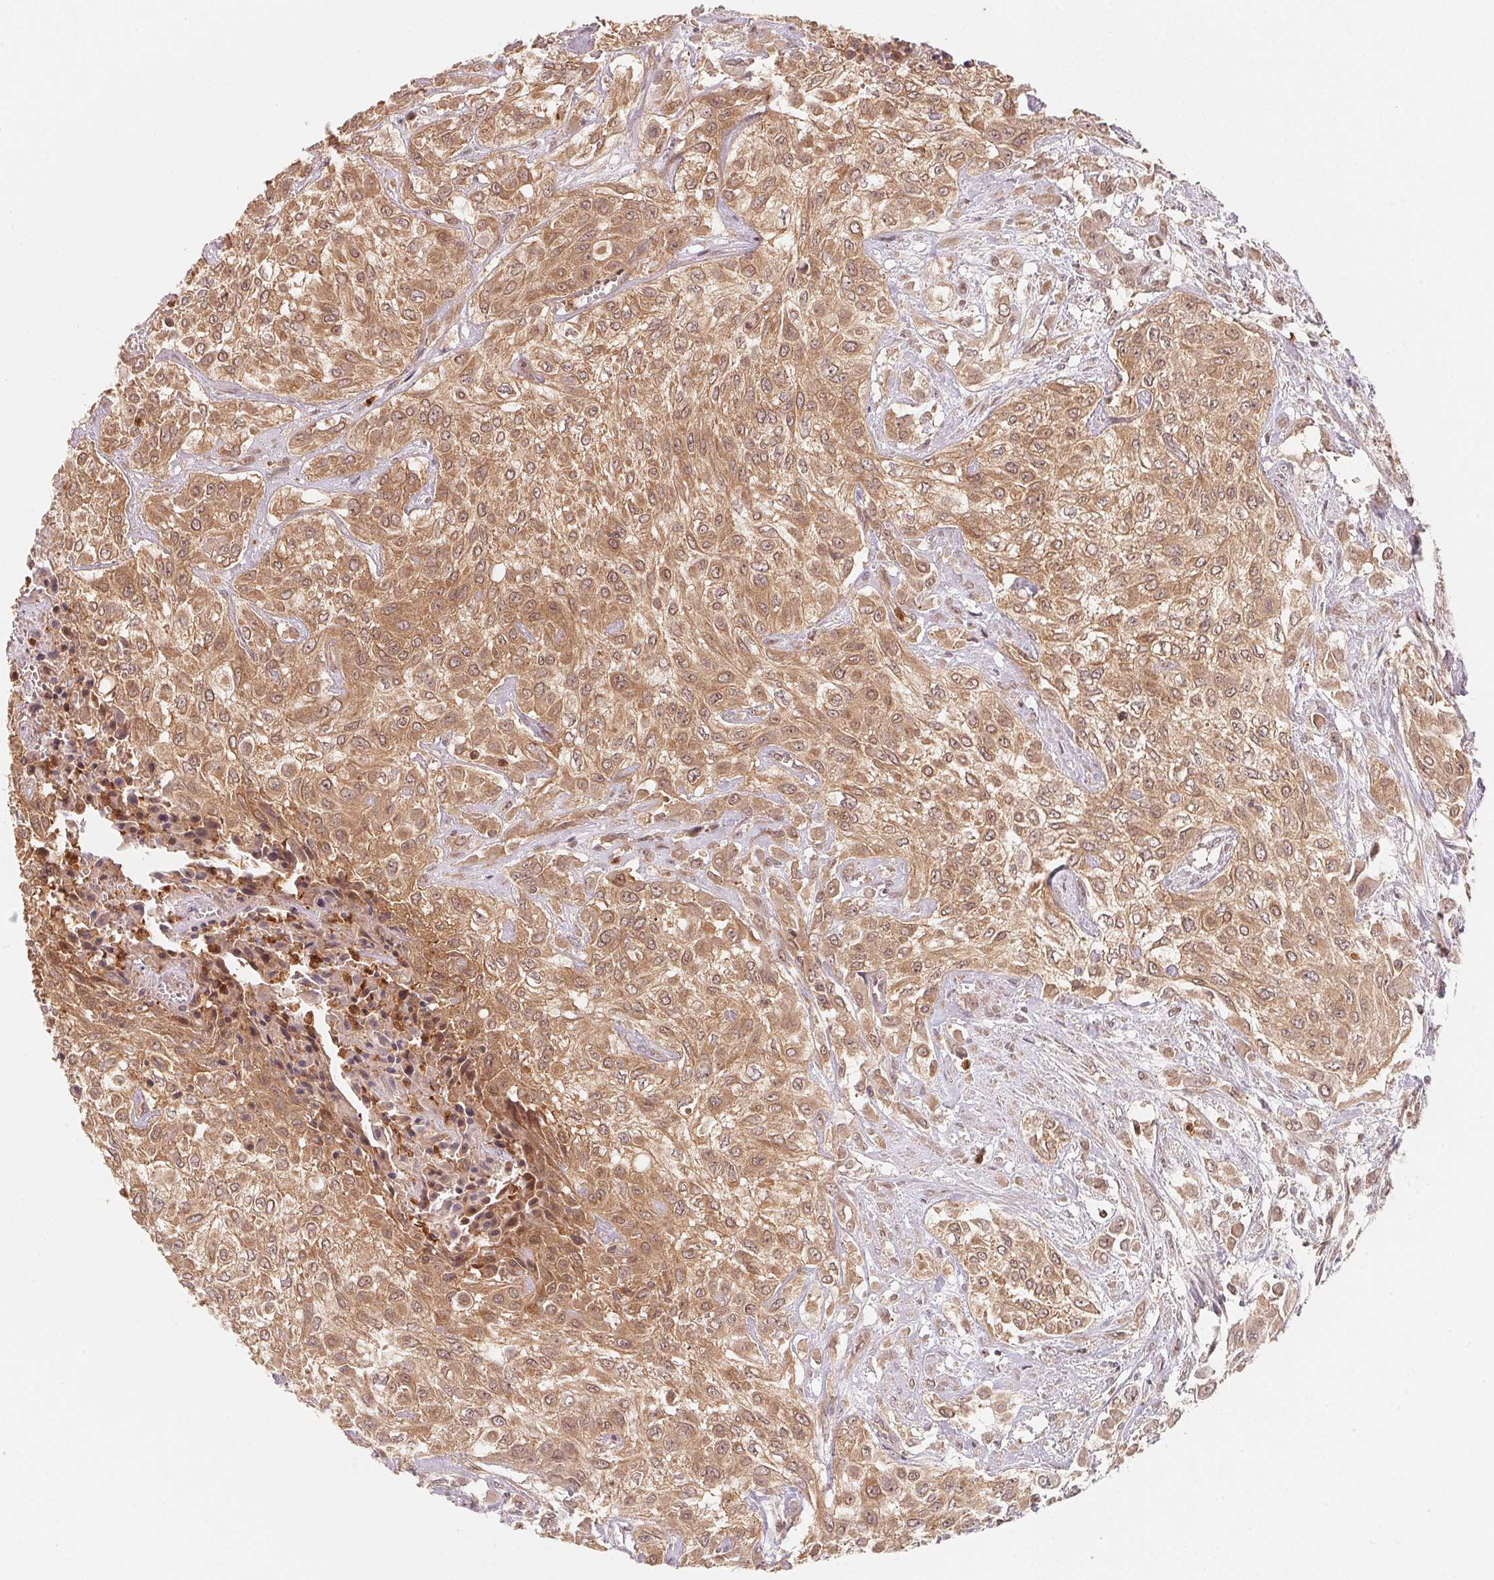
{"staining": {"intensity": "moderate", "quantity": ">75%", "location": "cytoplasmic/membranous,nuclear"}, "tissue": "urothelial cancer", "cell_type": "Tumor cells", "image_type": "cancer", "snomed": [{"axis": "morphology", "description": "Urothelial carcinoma, High grade"}, {"axis": "topography", "description": "Urinary bladder"}], "caption": "Tumor cells demonstrate moderate cytoplasmic/membranous and nuclear expression in approximately >75% of cells in urothelial cancer. The protein of interest is shown in brown color, while the nuclei are stained blue.", "gene": "CCDC102B", "patient": {"sex": "male", "age": 57}}